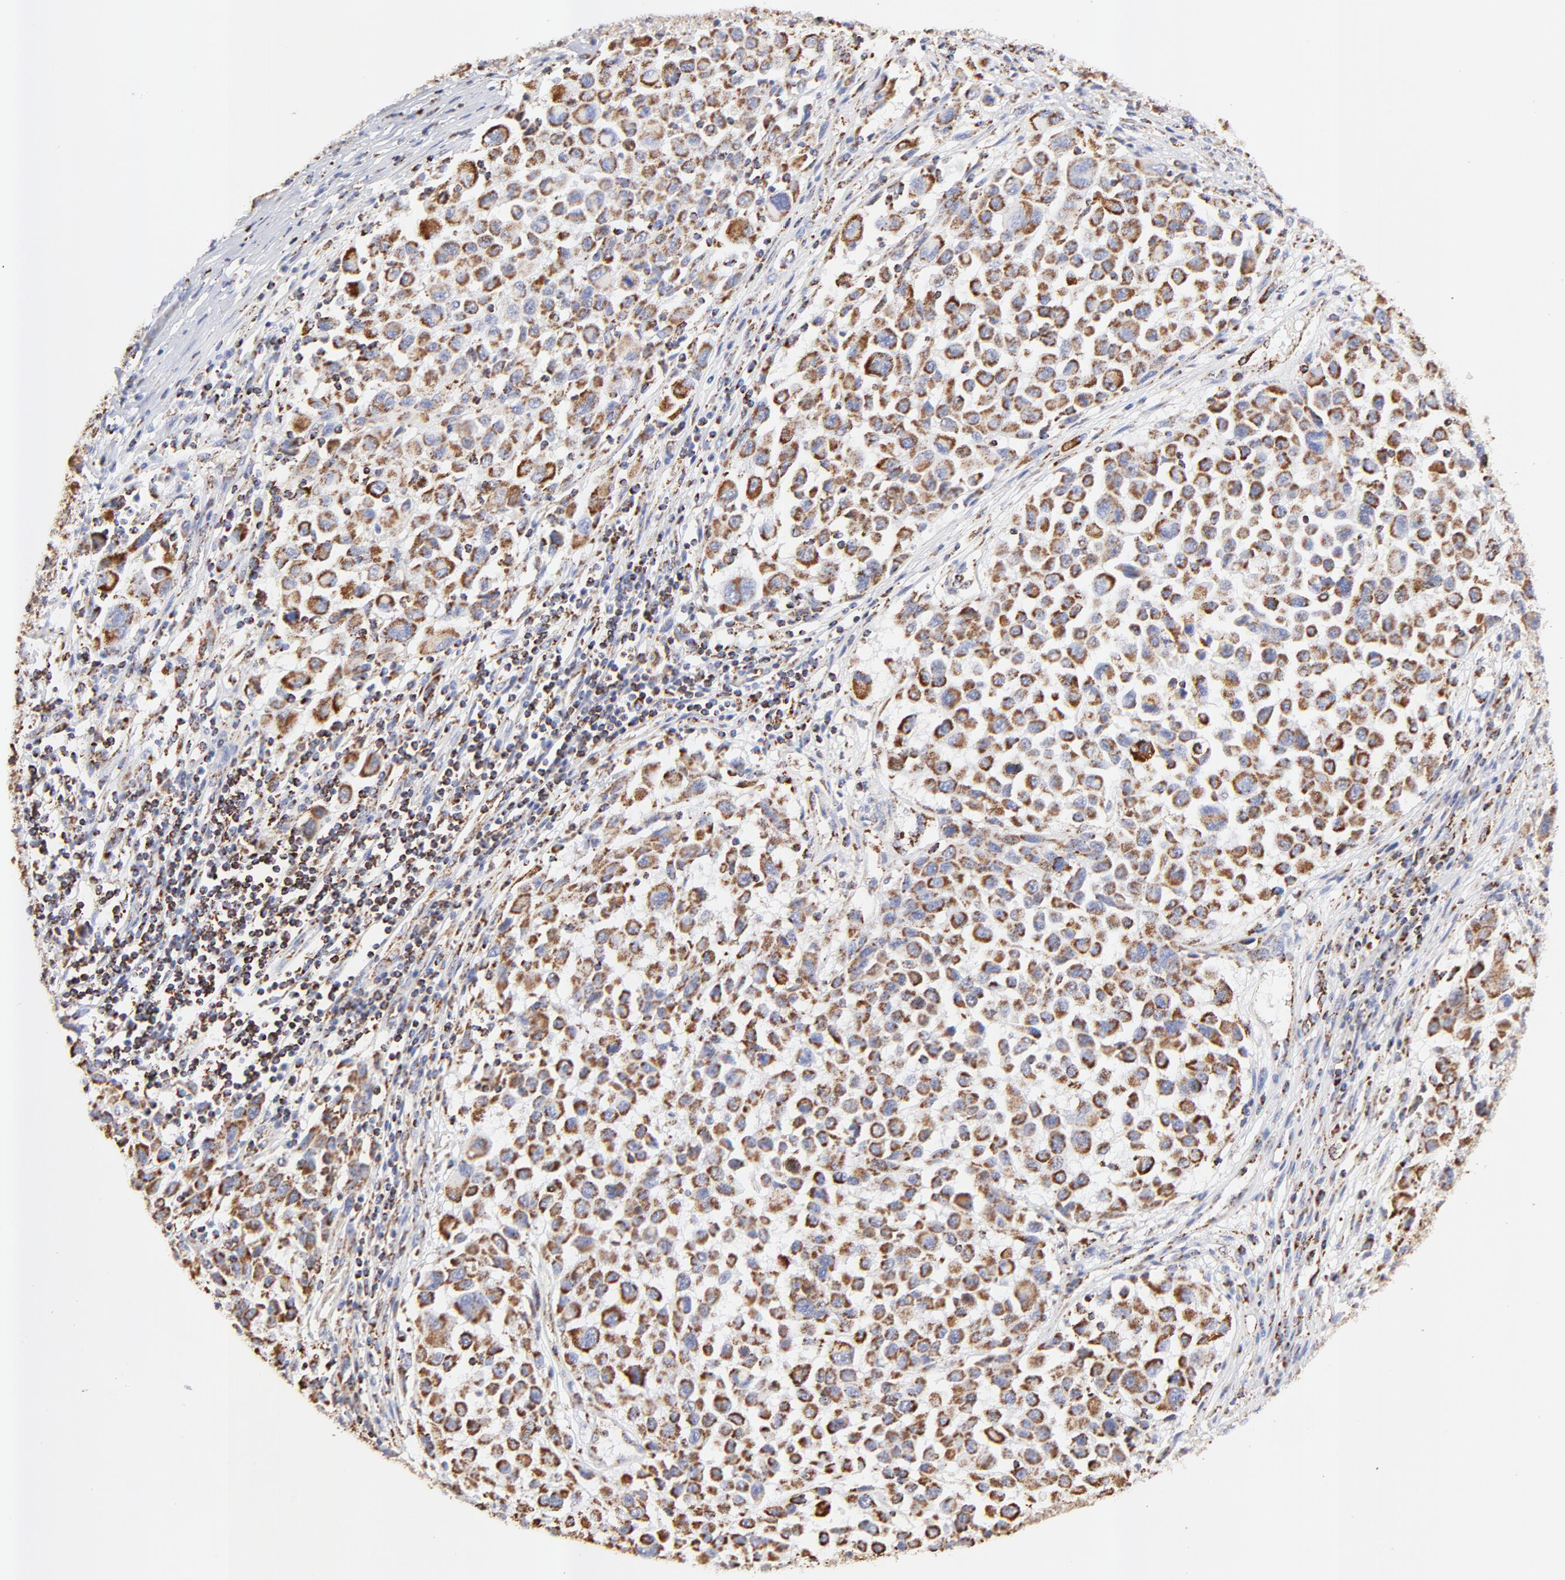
{"staining": {"intensity": "strong", "quantity": ">75%", "location": "cytoplasmic/membranous"}, "tissue": "melanoma", "cell_type": "Tumor cells", "image_type": "cancer", "snomed": [{"axis": "morphology", "description": "Malignant melanoma, Metastatic site"}, {"axis": "topography", "description": "Lymph node"}], "caption": "IHC of human malignant melanoma (metastatic site) displays high levels of strong cytoplasmic/membranous staining in approximately >75% of tumor cells.", "gene": "COX4I1", "patient": {"sex": "male", "age": 61}}